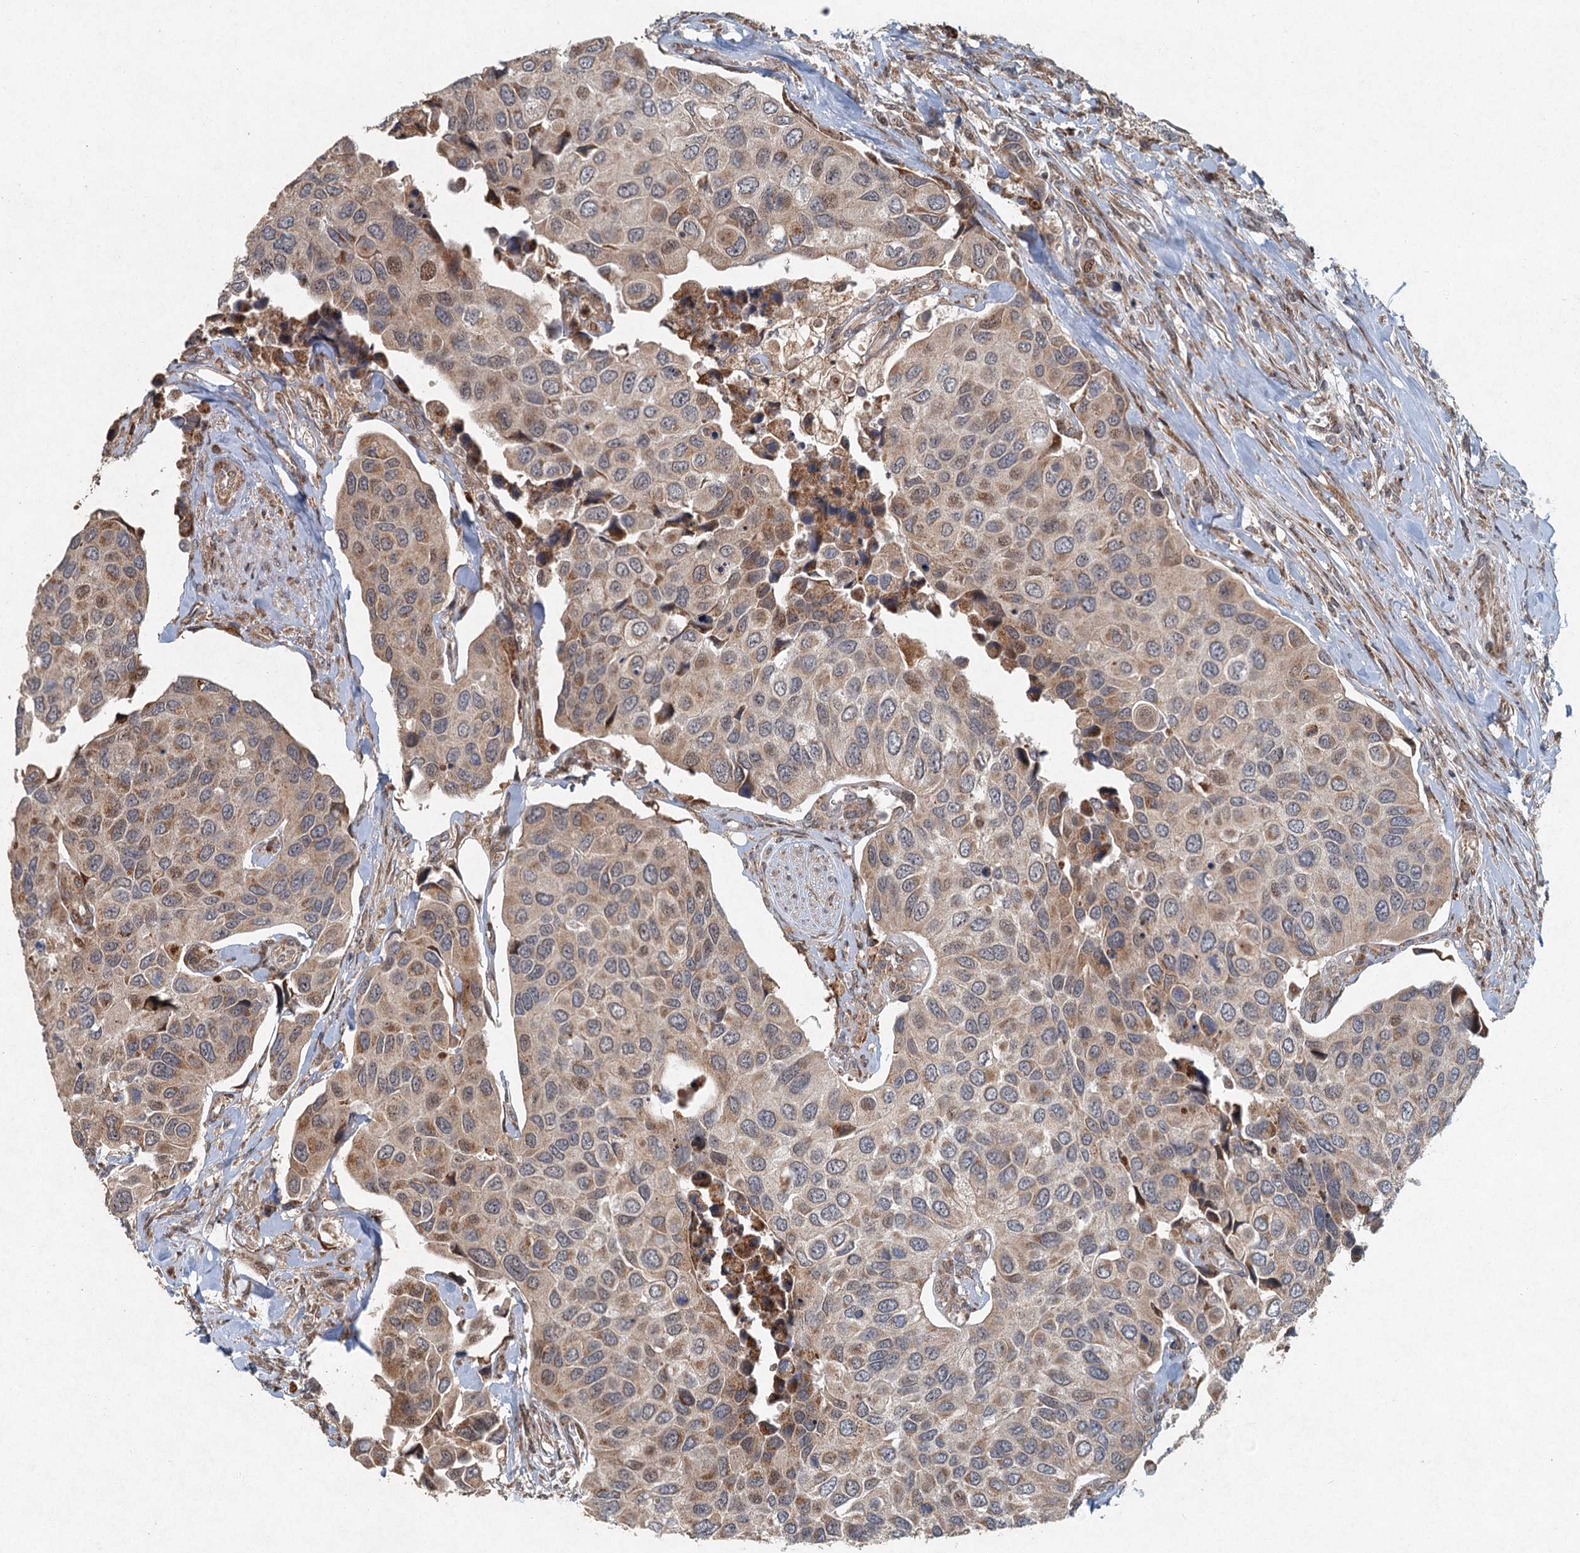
{"staining": {"intensity": "moderate", "quantity": "<25%", "location": "cytoplasmic/membranous,nuclear"}, "tissue": "urothelial cancer", "cell_type": "Tumor cells", "image_type": "cancer", "snomed": [{"axis": "morphology", "description": "Urothelial carcinoma, High grade"}, {"axis": "topography", "description": "Urinary bladder"}], "caption": "Immunohistochemistry (IHC) micrograph of human urothelial cancer stained for a protein (brown), which exhibits low levels of moderate cytoplasmic/membranous and nuclear staining in about <25% of tumor cells.", "gene": "SRPX2", "patient": {"sex": "male", "age": 74}}